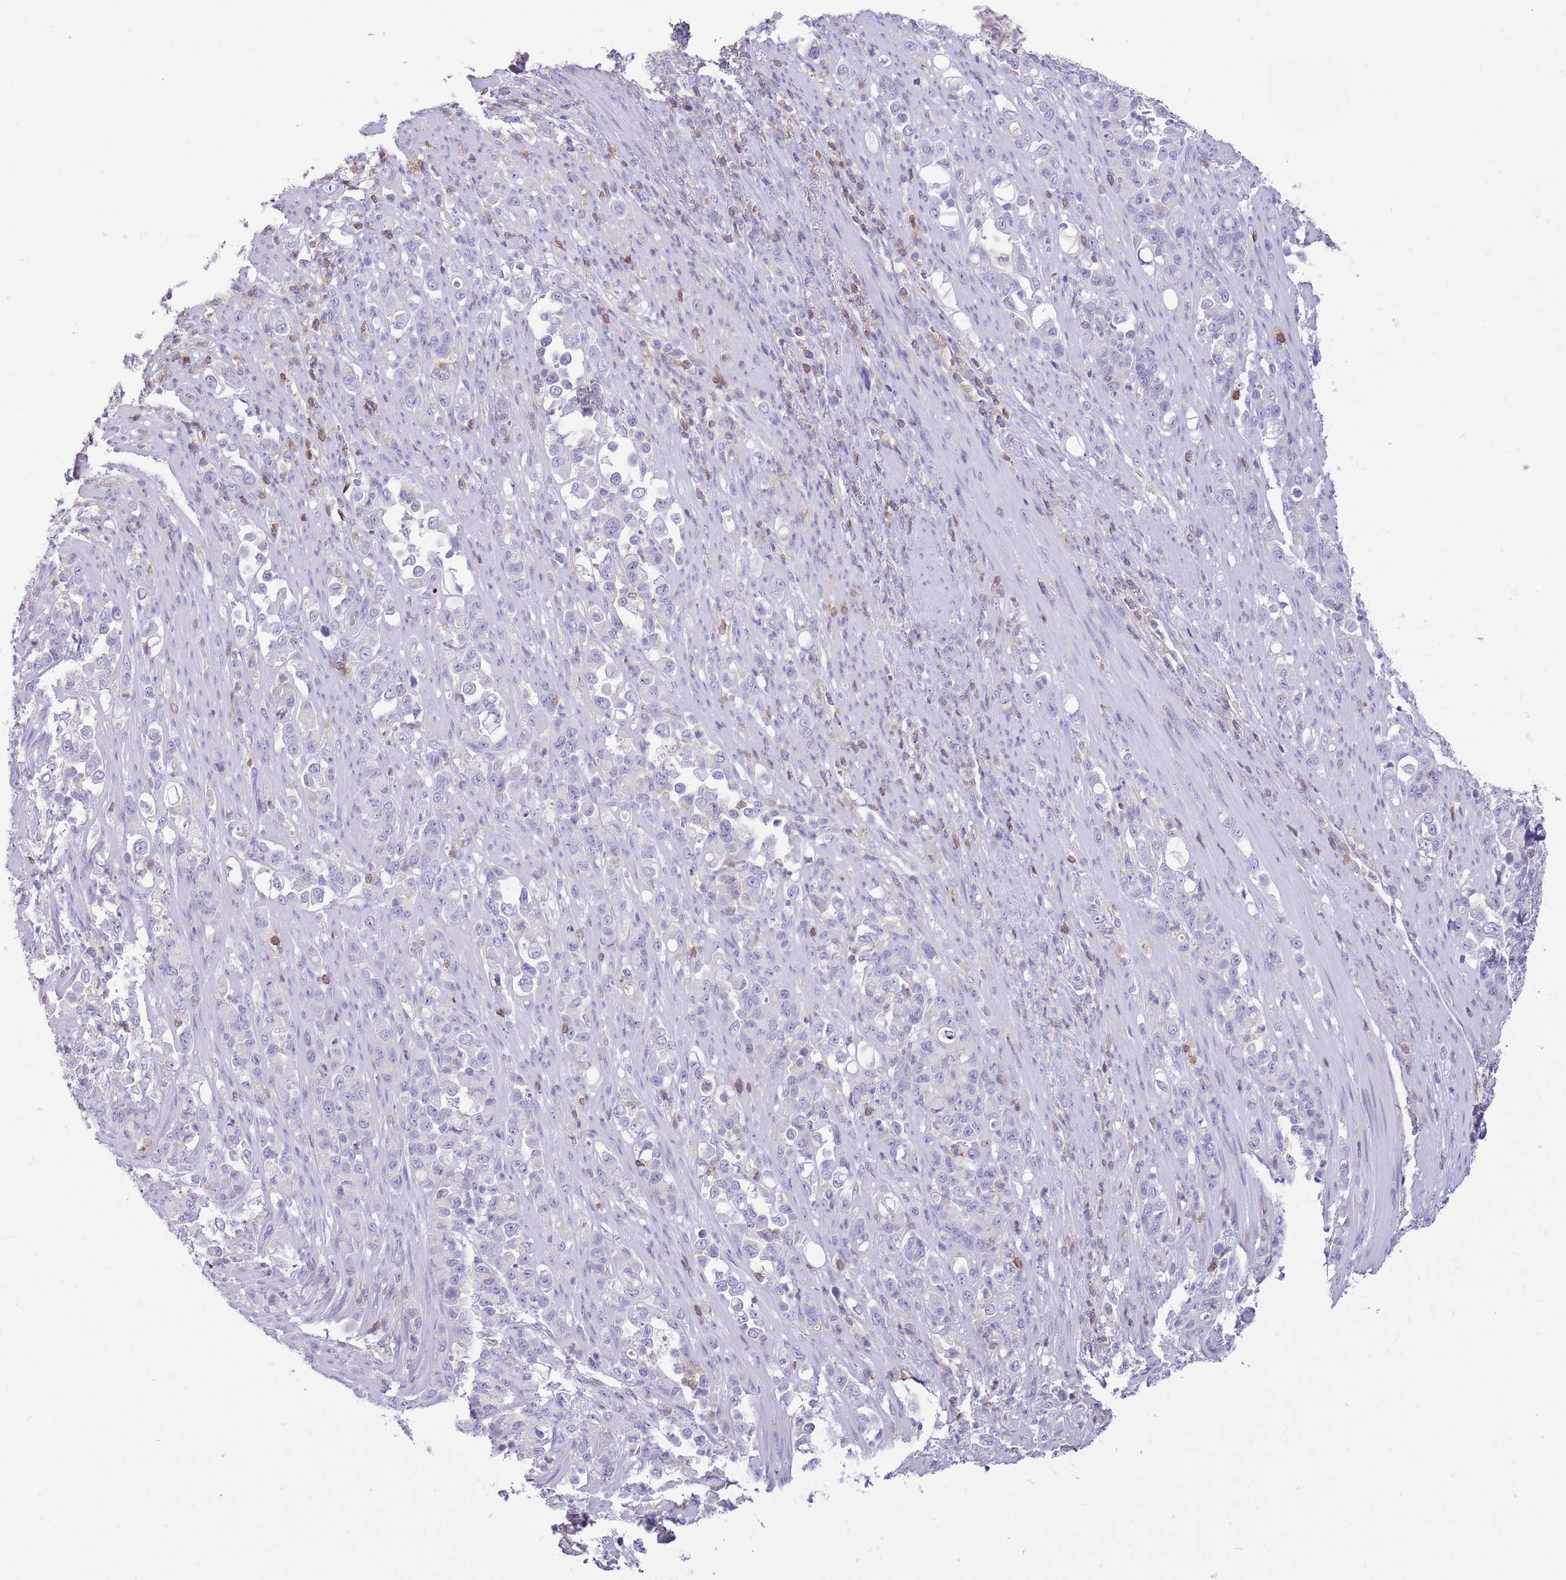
{"staining": {"intensity": "negative", "quantity": "none", "location": "none"}, "tissue": "stomach cancer", "cell_type": "Tumor cells", "image_type": "cancer", "snomed": [{"axis": "morphology", "description": "Normal tissue, NOS"}, {"axis": "morphology", "description": "Adenocarcinoma, NOS"}, {"axis": "topography", "description": "Stomach"}], "caption": "DAB immunohistochemical staining of adenocarcinoma (stomach) exhibits no significant staining in tumor cells. (DAB (3,3'-diaminobenzidine) immunohistochemistry visualized using brightfield microscopy, high magnification).", "gene": "OR4Q3", "patient": {"sex": "female", "age": 79}}